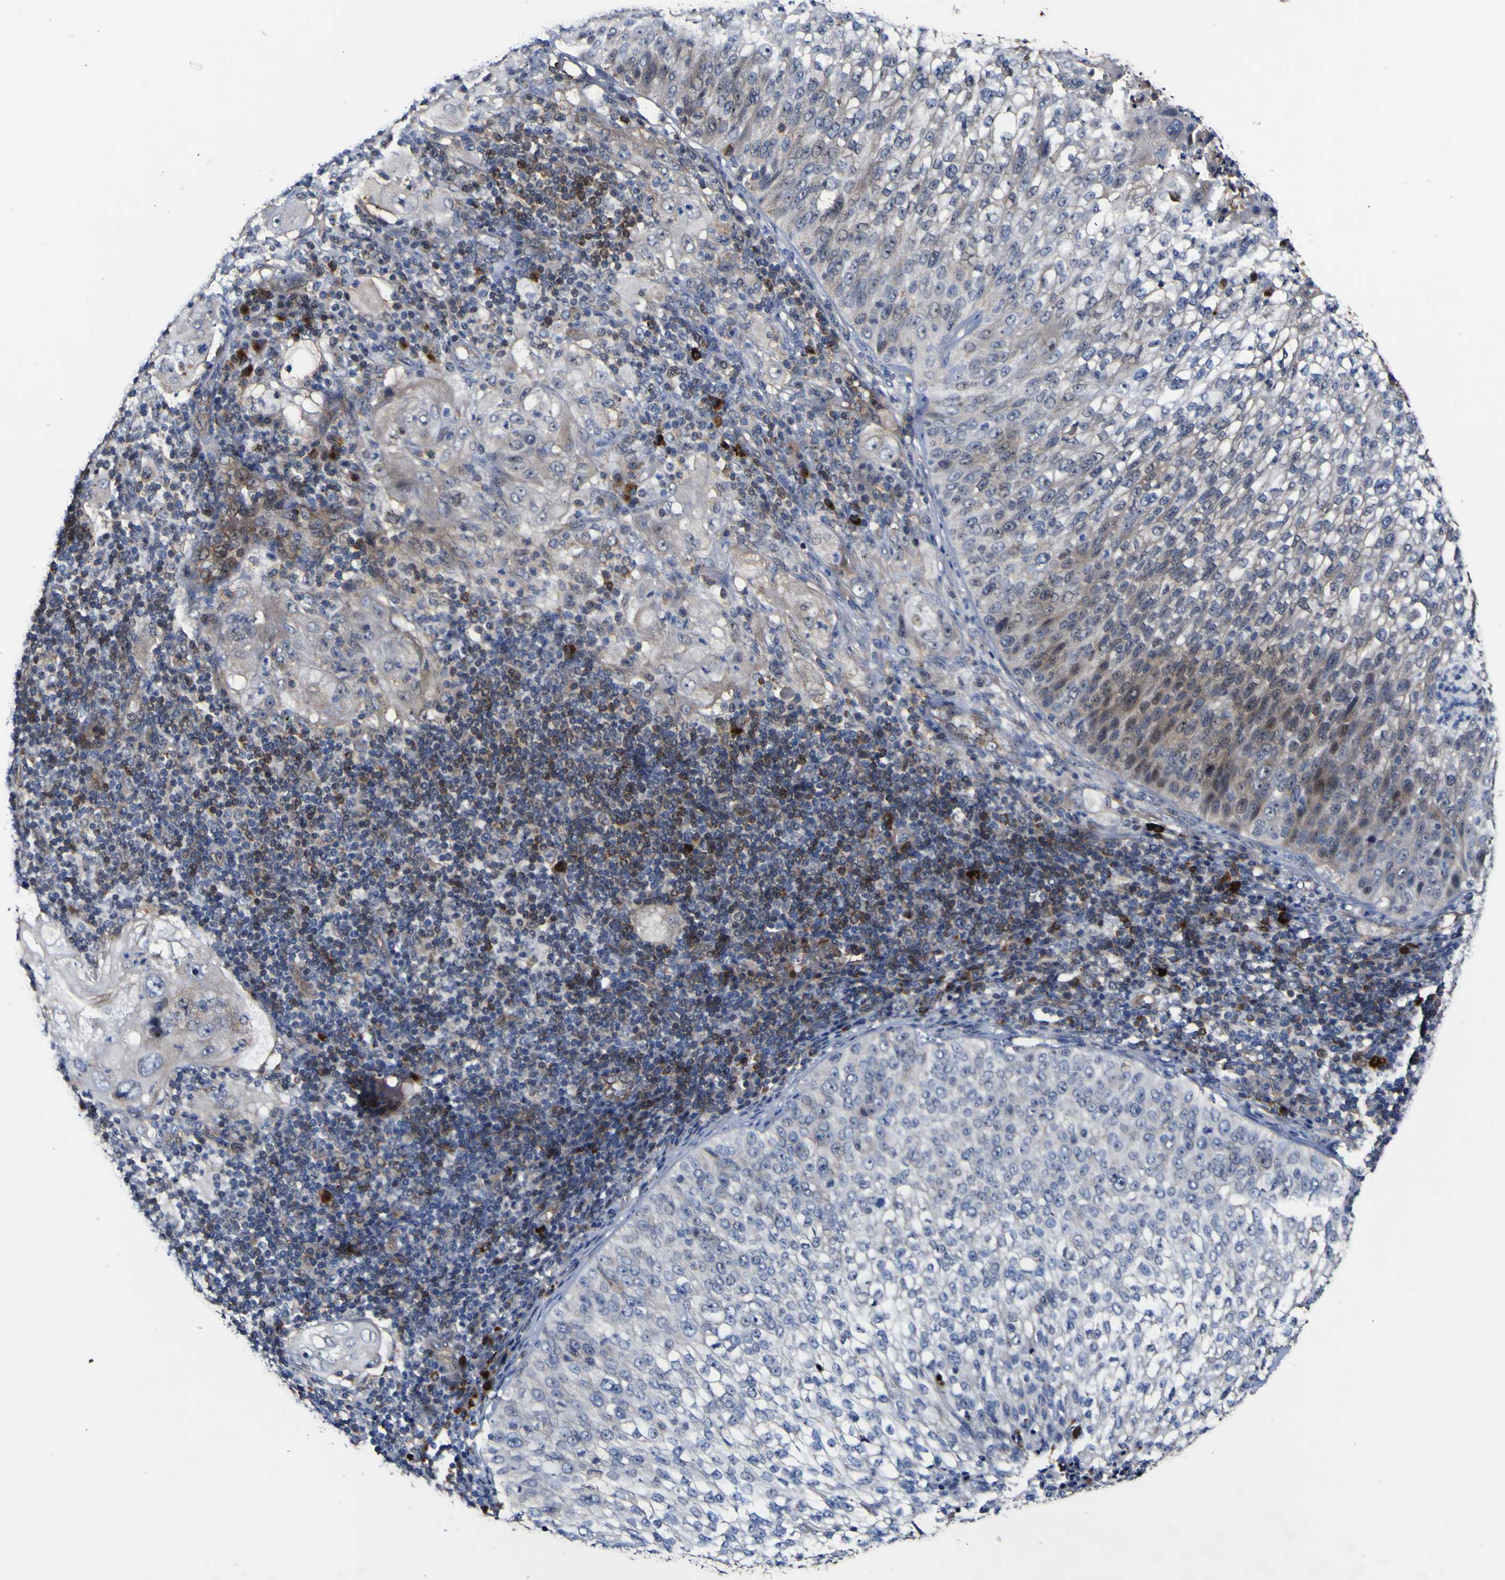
{"staining": {"intensity": "negative", "quantity": "none", "location": "none"}, "tissue": "lung cancer", "cell_type": "Tumor cells", "image_type": "cancer", "snomed": [{"axis": "morphology", "description": "Inflammation, NOS"}, {"axis": "morphology", "description": "Squamous cell carcinoma, NOS"}, {"axis": "topography", "description": "Lymph node"}, {"axis": "topography", "description": "Soft tissue"}, {"axis": "topography", "description": "Lung"}], "caption": "The immunohistochemistry image has no significant expression in tumor cells of lung cancer (squamous cell carcinoma) tissue.", "gene": "CCL2", "patient": {"sex": "male", "age": 66}}